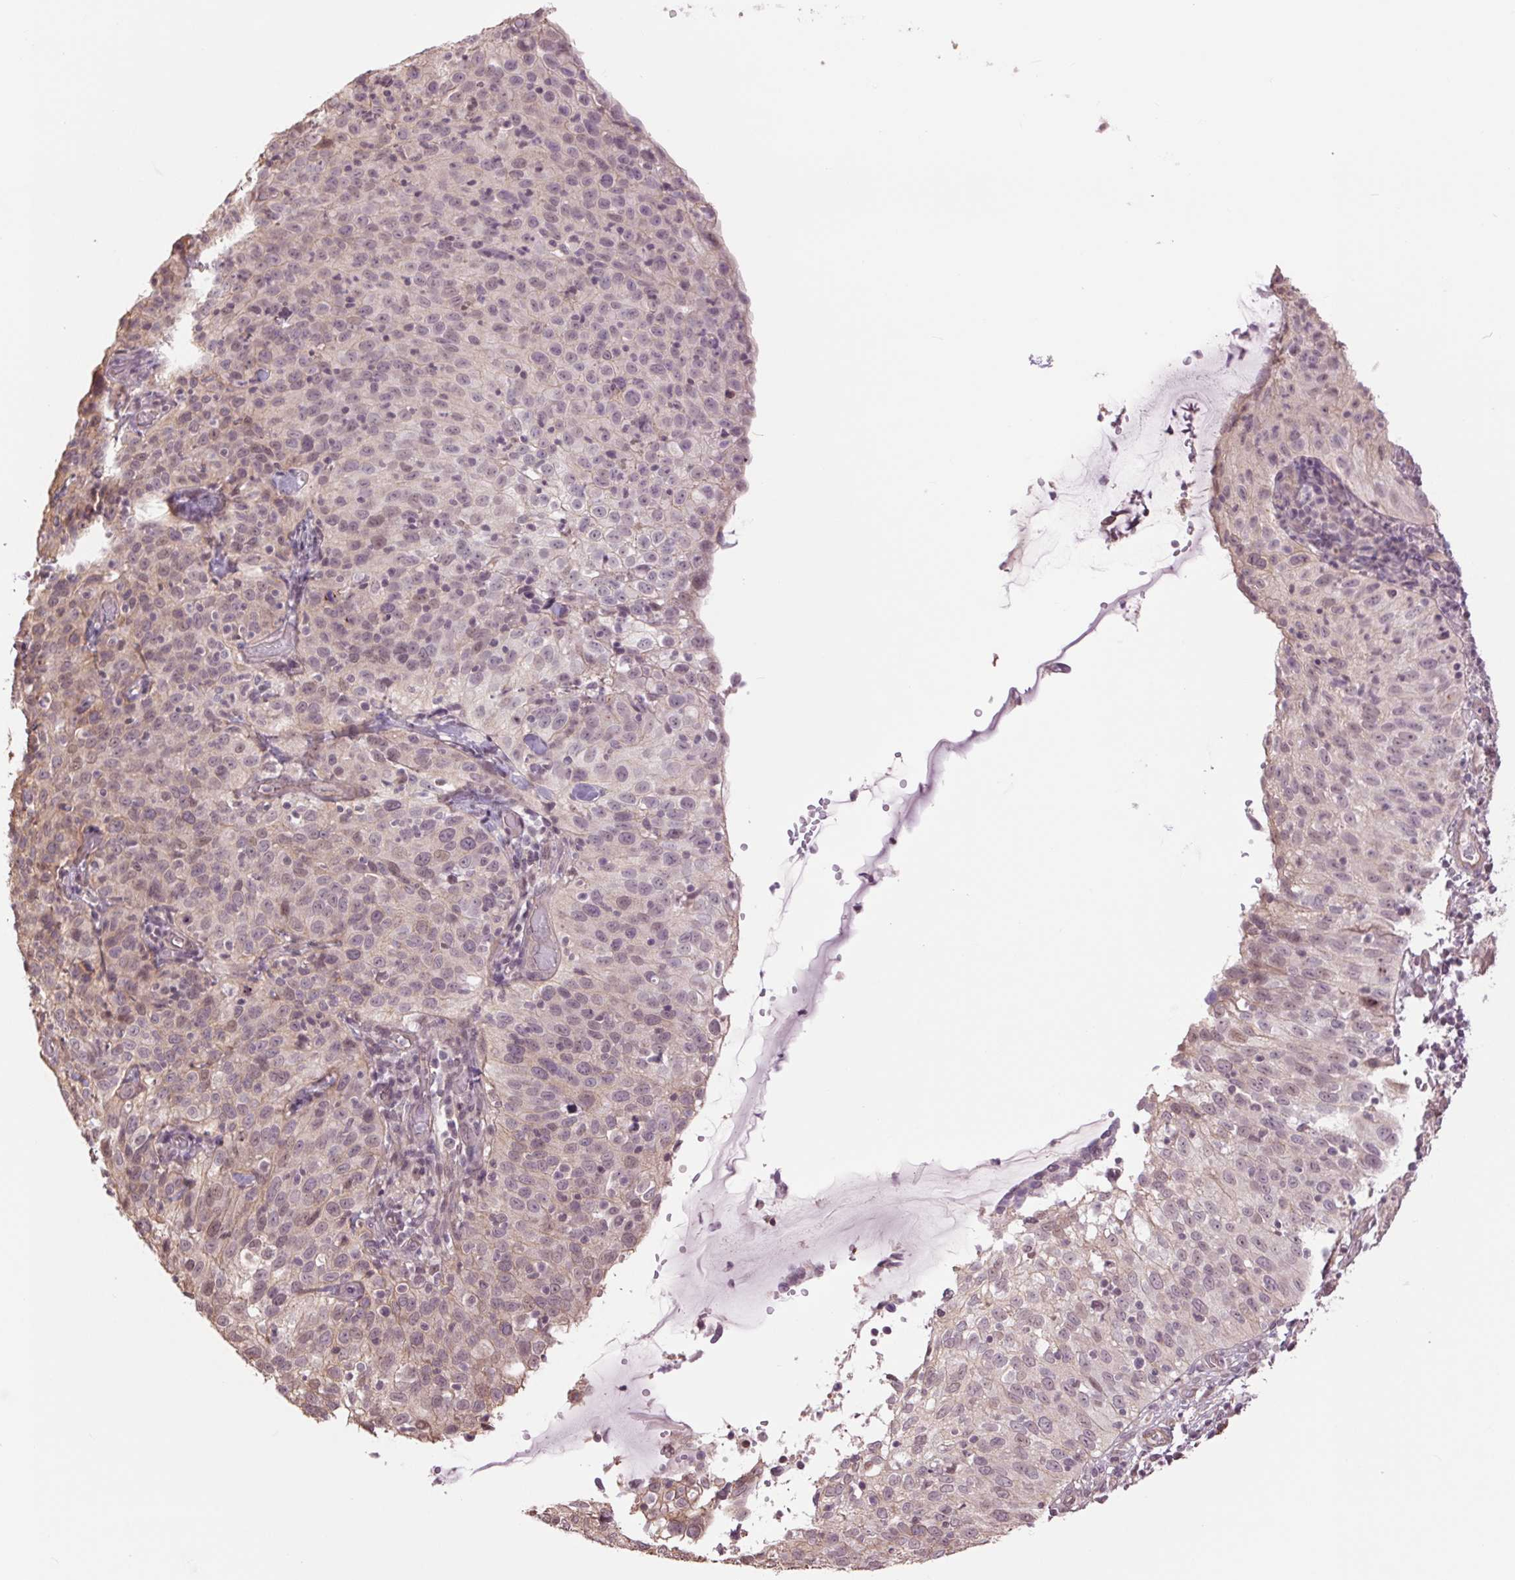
{"staining": {"intensity": "negative", "quantity": "none", "location": "none"}, "tissue": "cervical cancer", "cell_type": "Tumor cells", "image_type": "cancer", "snomed": [{"axis": "morphology", "description": "Squamous cell carcinoma, NOS"}, {"axis": "topography", "description": "Cervix"}], "caption": "A photomicrograph of human cervical squamous cell carcinoma is negative for staining in tumor cells.", "gene": "PALM", "patient": {"sex": "female", "age": 52}}